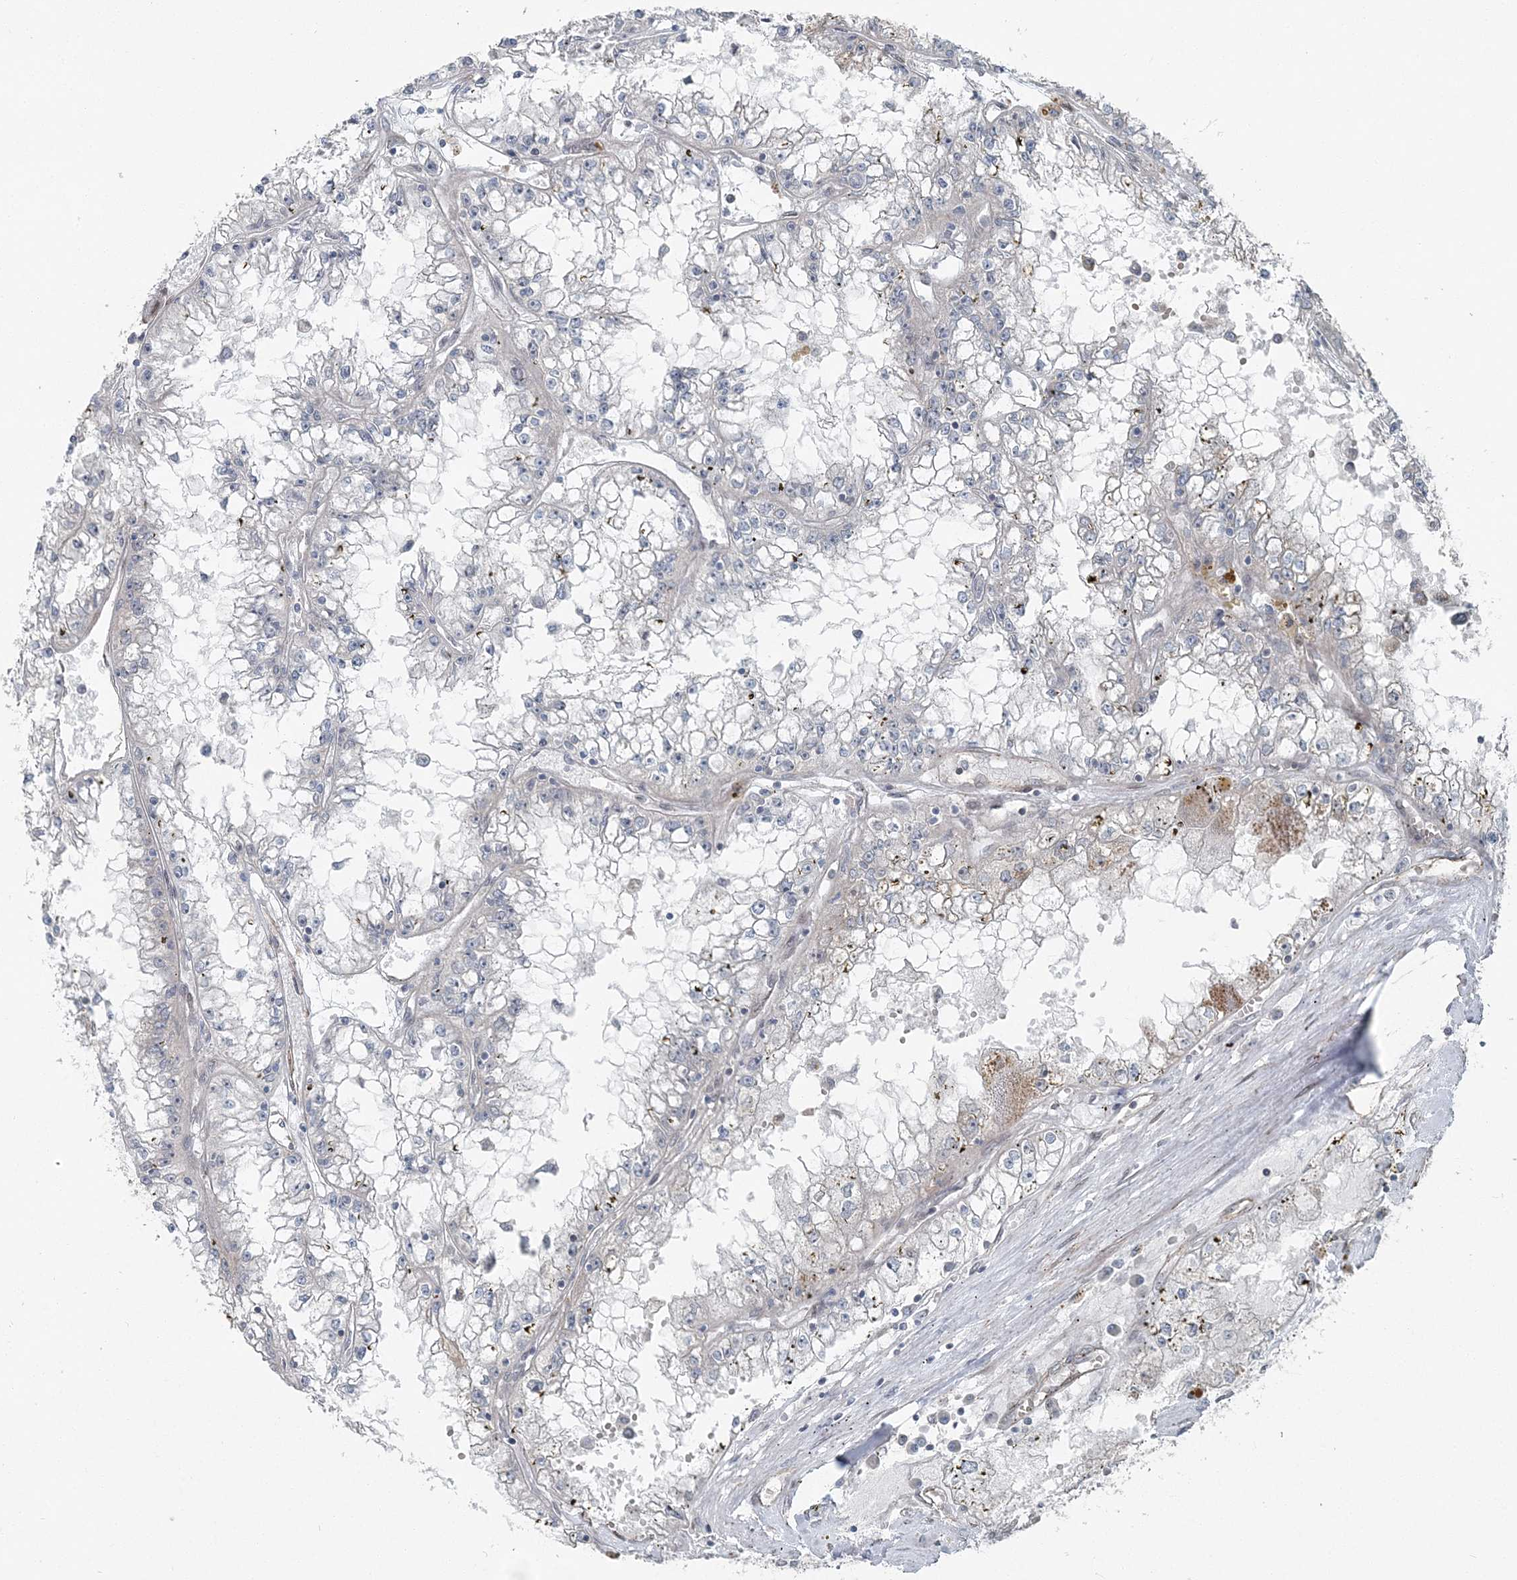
{"staining": {"intensity": "negative", "quantity": "none", "location": "none"}, "tissue": "renal cancer", "cell_type": "Tumor cells", "image_type": "cancer", "snomed": [{"axis": "morphology", "description": "Adenocarcinoma, NOS"}, {"axis": "topography", "description": "Kidney"}], "caption": "Immunohistochemistry (IHC) of human renal cancer displays no expression in tumor cells. (DAB (3,3'-diaminobenzidine) immunohistochemistry, high magnification).", "gene": "FBXL17", "patient": {"sex": "male", "age": 56}}